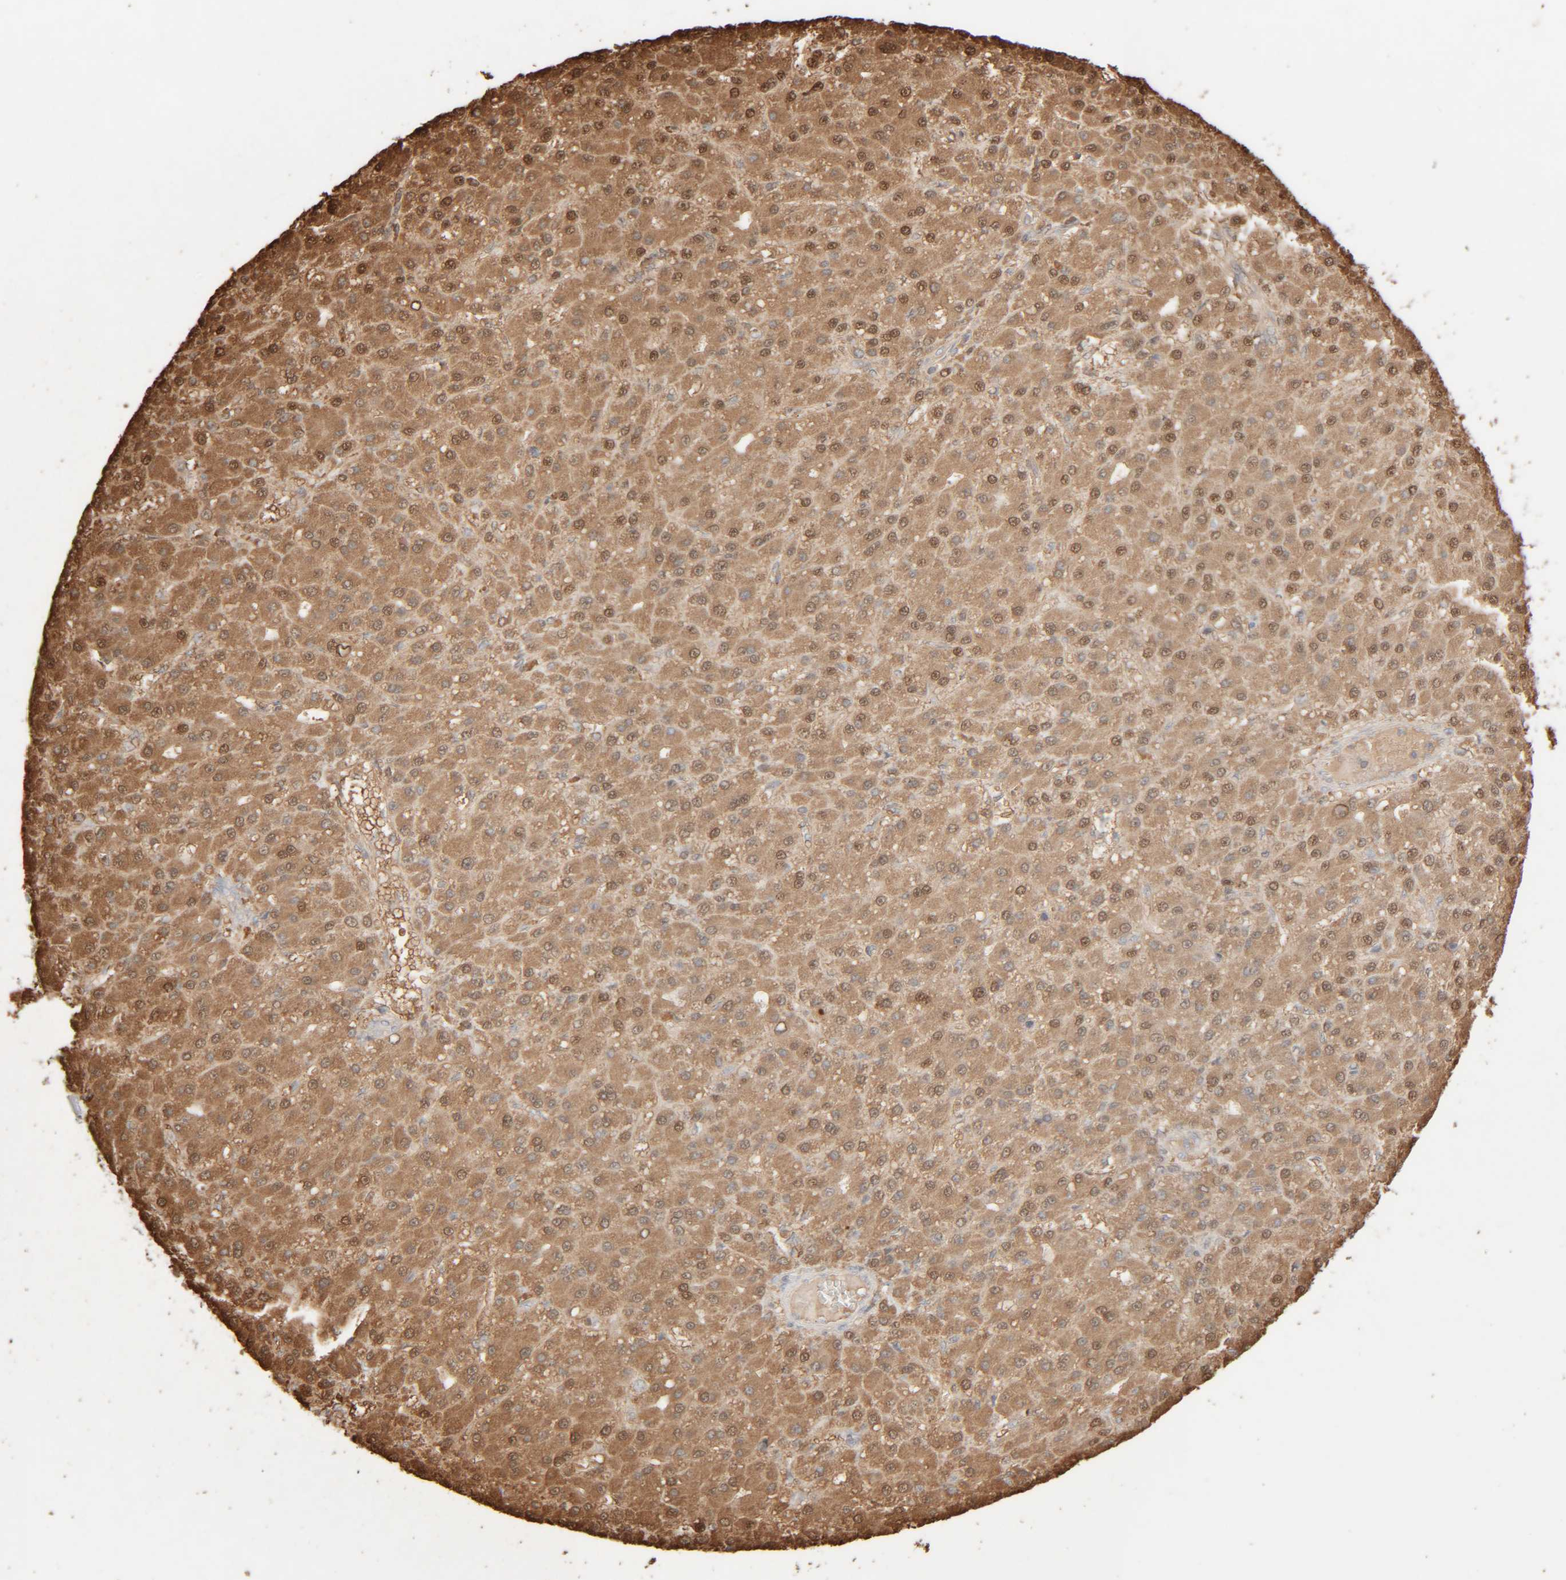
{"staining": {"intensity": "moderate", "quantity": ">75%", "location": "cytoplasmic/membranous,nuclear"}, "tissue": "liver cancer", "cell_type": "Tumor cells", "image_type": "cancer", "snomed": [{"axis": "morphology", "description": "Carcinoma, Hepatocellular, NOS"}, {"axis": "topography", "description": "Liver"}], "caption": "A high-resolution histopathology image shows immunohistochemistry staining of liver cancer (hepatocellular carcinoma), which exhibits moderate cytoplasmic/membranous and nuclear staining in approximately >75% of tumor cells.", "gene": "RIDA", "patient": {"sex": "male", "age": 67}}